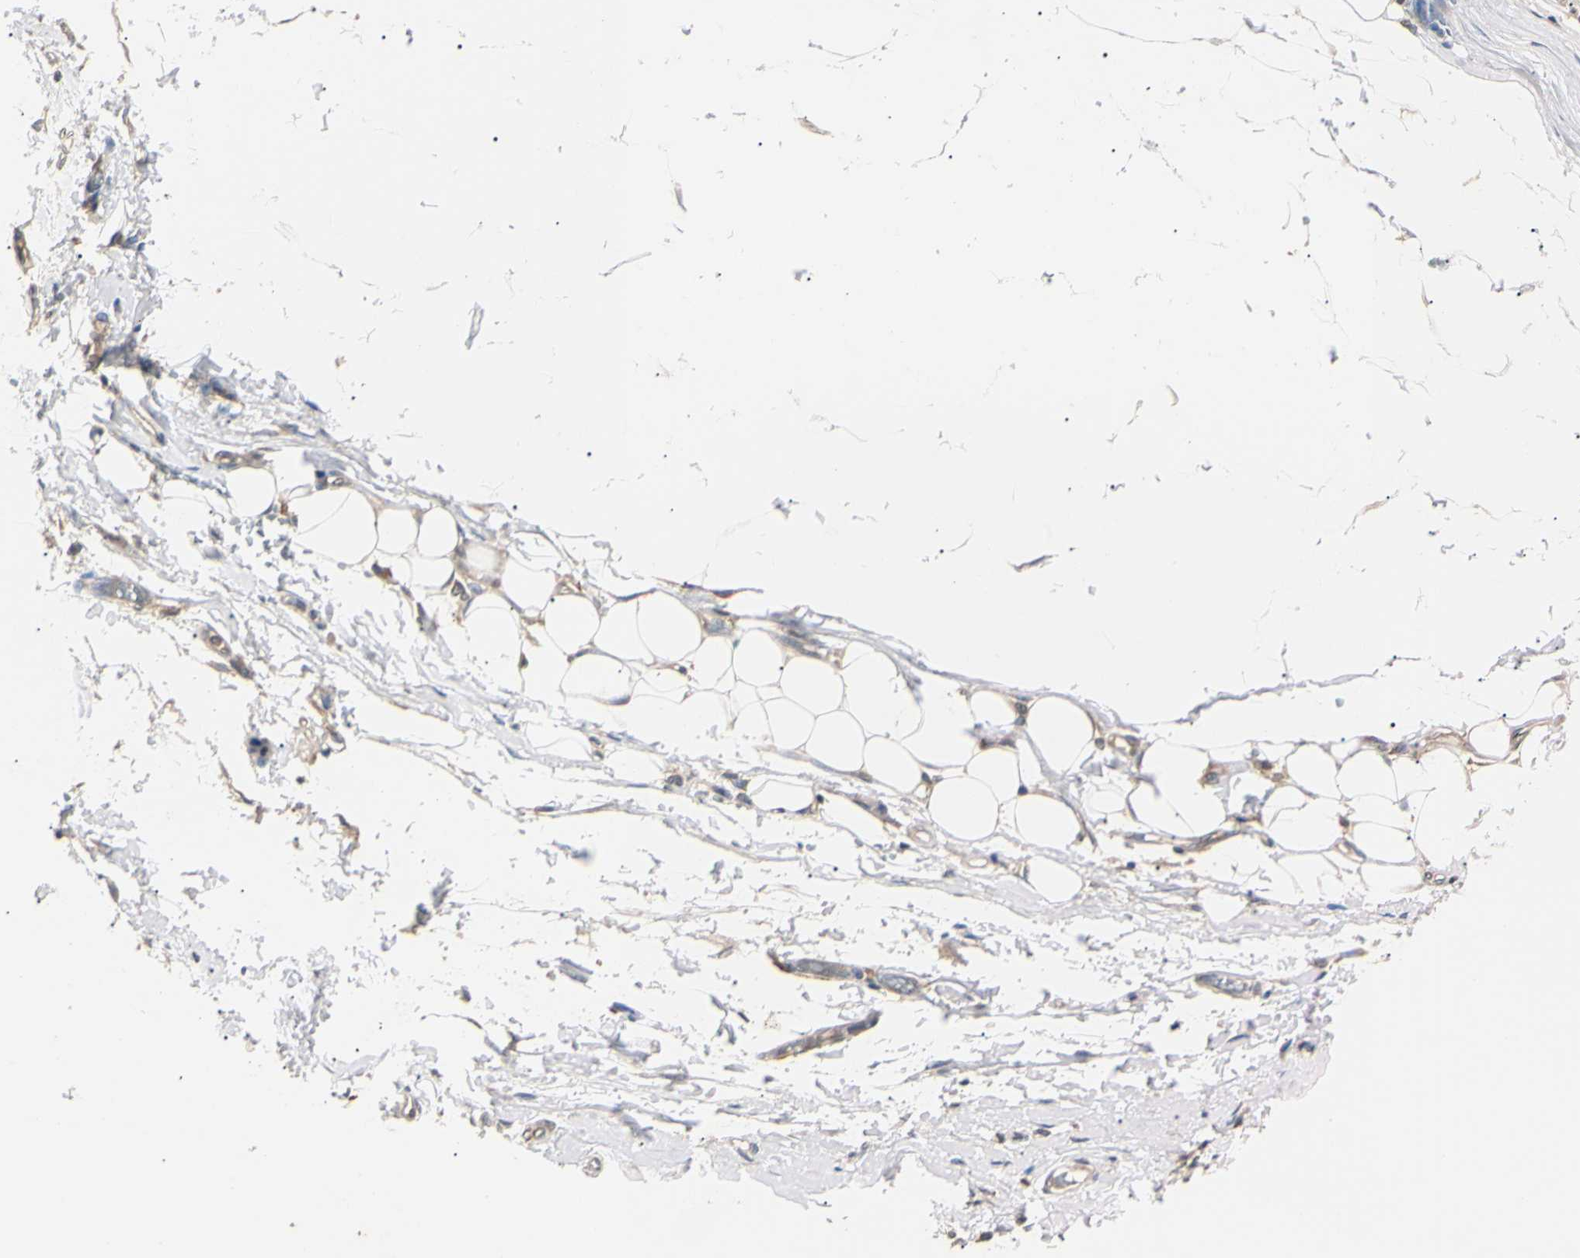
{"staining": {"intensity": "negative", "quantity": "none", "location": "none"}, "tissue": "adipose tissue", "cell_type": "Adipocytes", "image_type": "normal", "snomed": [{"axis": "morphology", "description": "Normal tissue, NOS"}, {"axis": "morphology", "description": "Adenocarcinoma, NOS"}, {"axis": "topography", "description": "Esophagus"}], "caption": "The photomicrograph exhibits no significant staining in adipocytes of adipose tissue. Nuclei are stained in blue.", "gene": "EPN1", "patient": {"sex": "male", "age": 62}}